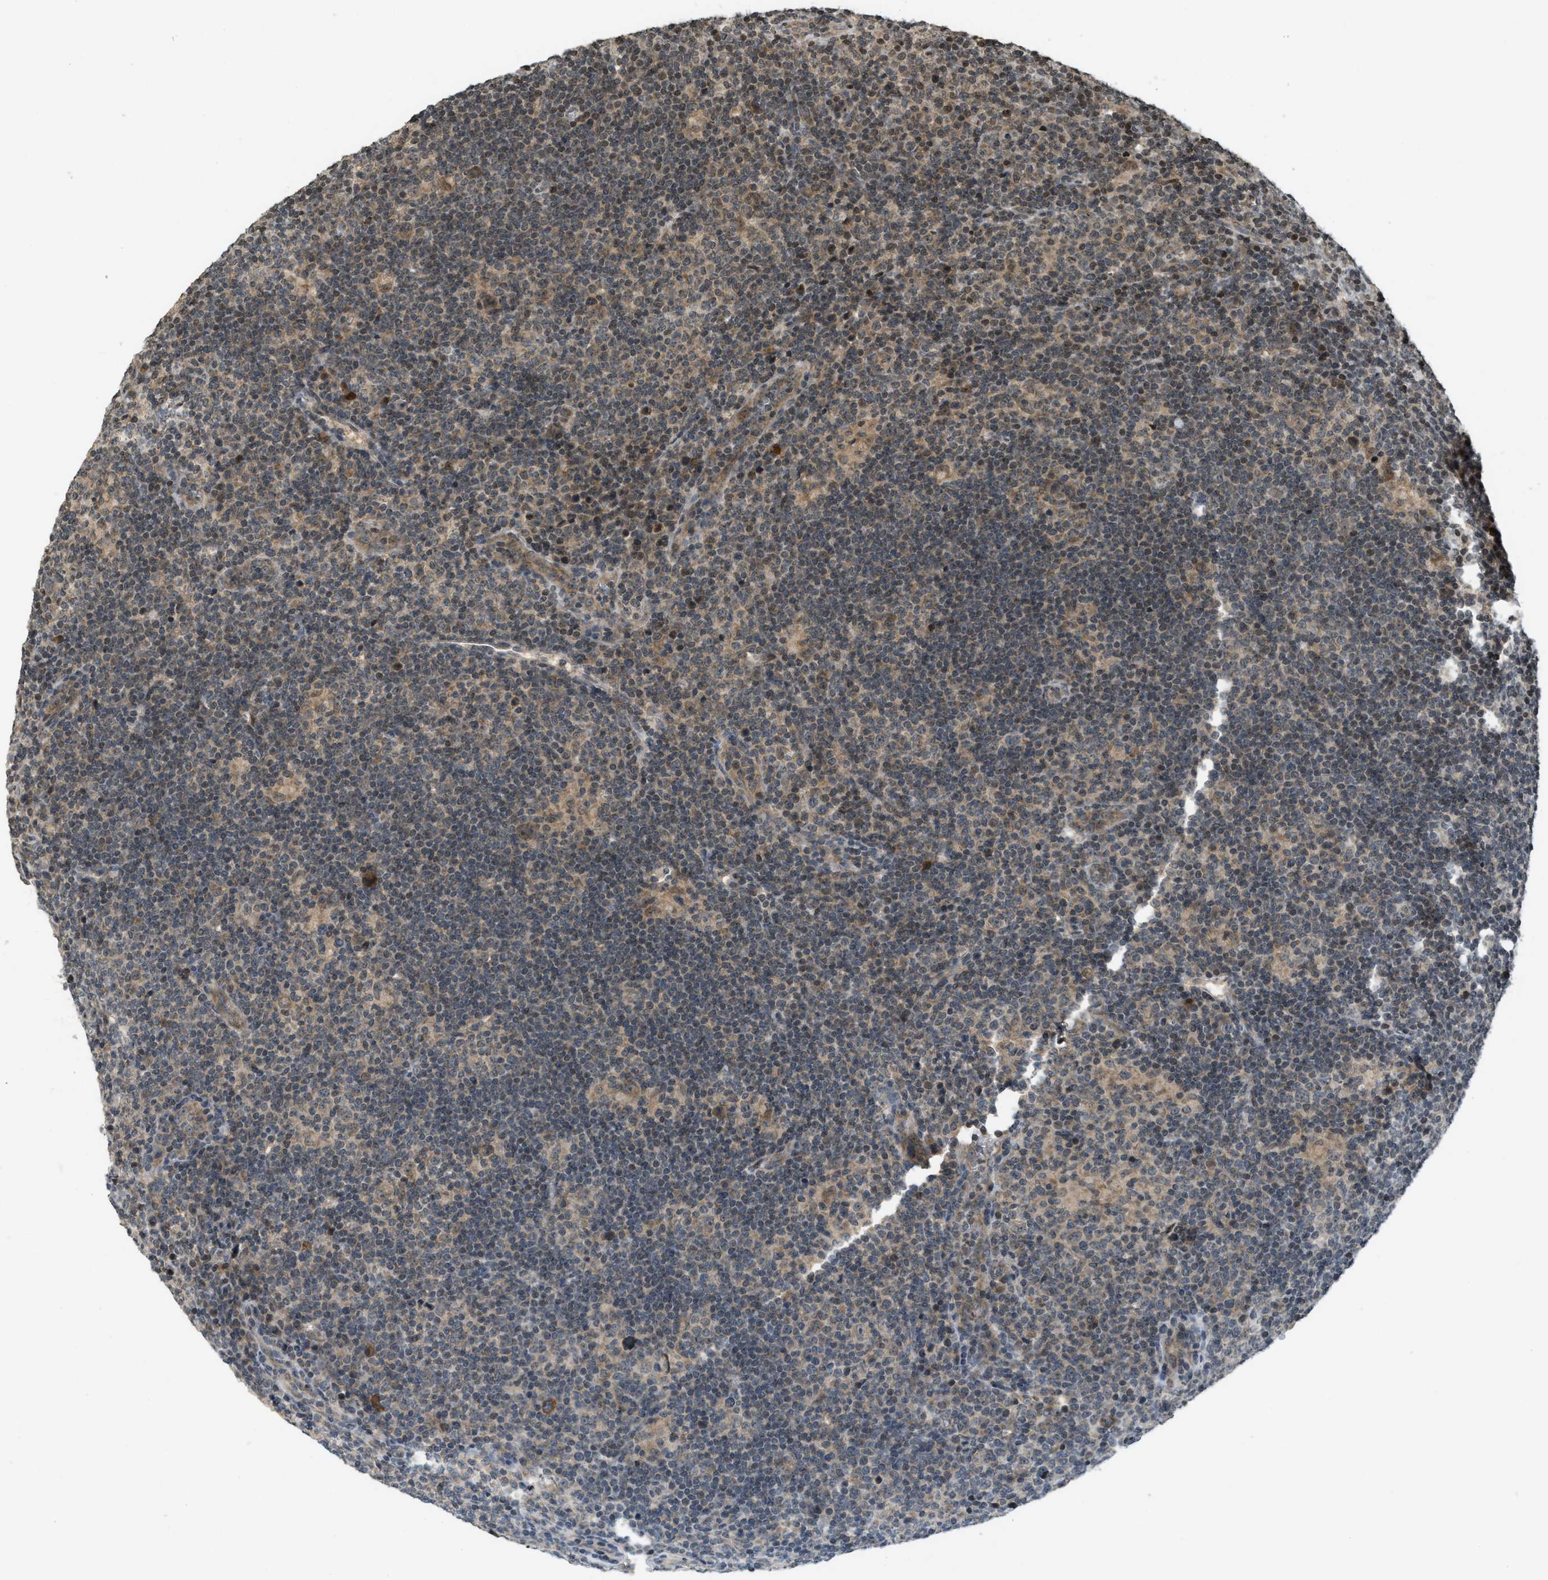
{"staining": {"intensity": "moderate", "quantity": "25%-75%", "location": "cytoplasmic/membranous,nuclear"}, "tissue": "lymphoma", "cell_type": "Tumor cells", "image_type": "cancer", "snomed": [{"axis": "morphology", "description": "Hodgkin's disease, NOS"}, {"axis": "topography", "description": "Lymph node"}], "caption": "Tumor cells demonstrate medium levels of moderate cytoplasmic/membranous and nuclear staining in about 25%-75% of cells in human lymphoma. (IHC, brightfield microscopy, high magnification).", "gene": "SIAH1", "patient": {"sex": "female", "age": 57}}